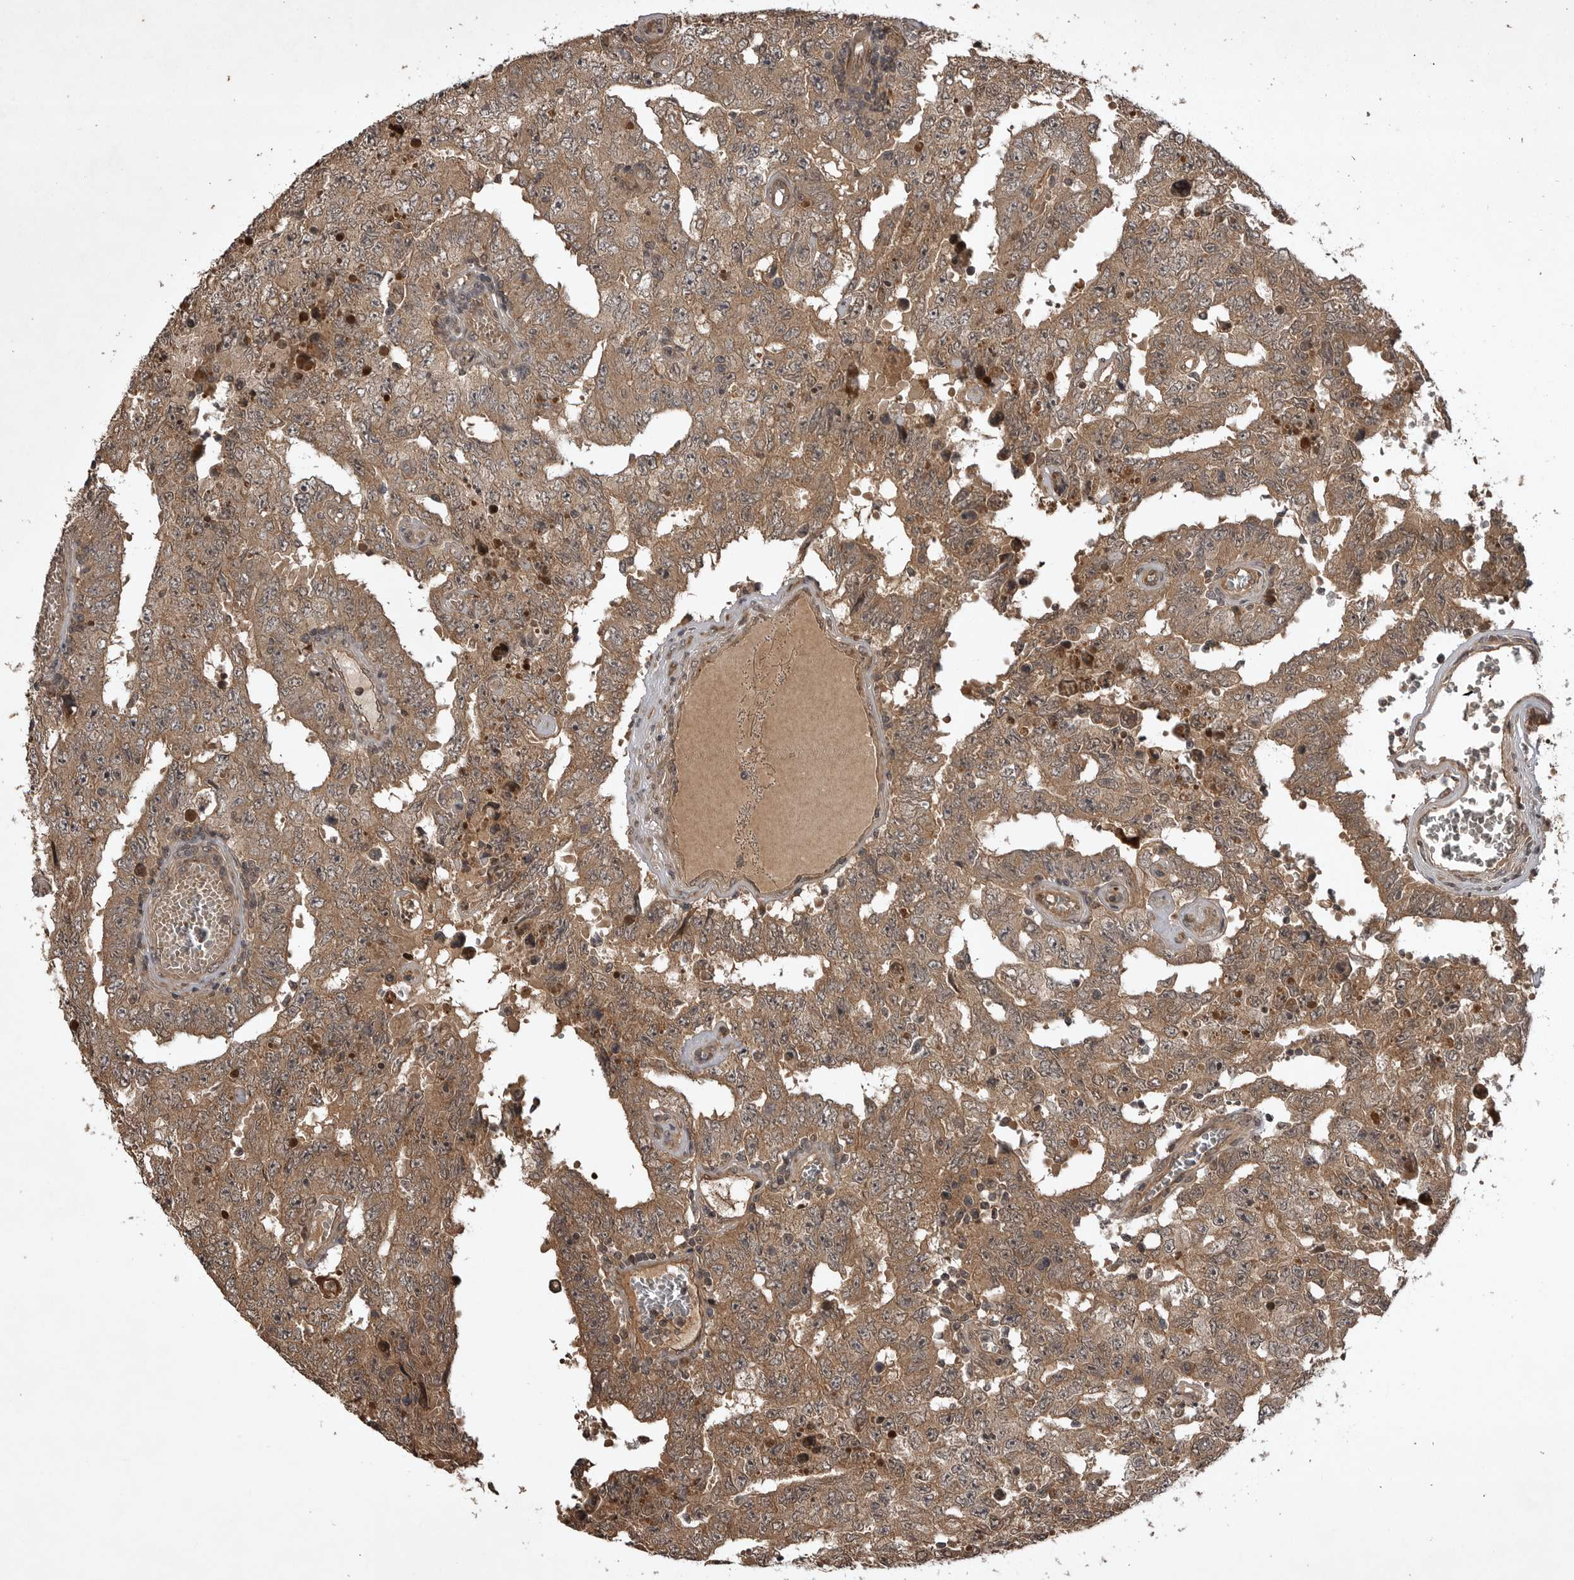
{"staining": {"intensity": "moderate", "quantity": ">75%", "location": "cytoplasmic/membranous"}, "tissue": "testis cancer", "cell_type": "Tumor cells", "image_type": "cancer", "snomed": [{"axis": "morphology", "description": "Carcinoma, Embryonal, NOS"}, {"axis": "topography", "description": "Testis"}], "caption": "Approximately >75% of tumor cells in testis cancer display moderate cytoplasmic/membranous protein staining as visualized by brown immunohistochemical staining.", "gene": "AKAP7", "patient": {"sex": "male", "age": 26}}